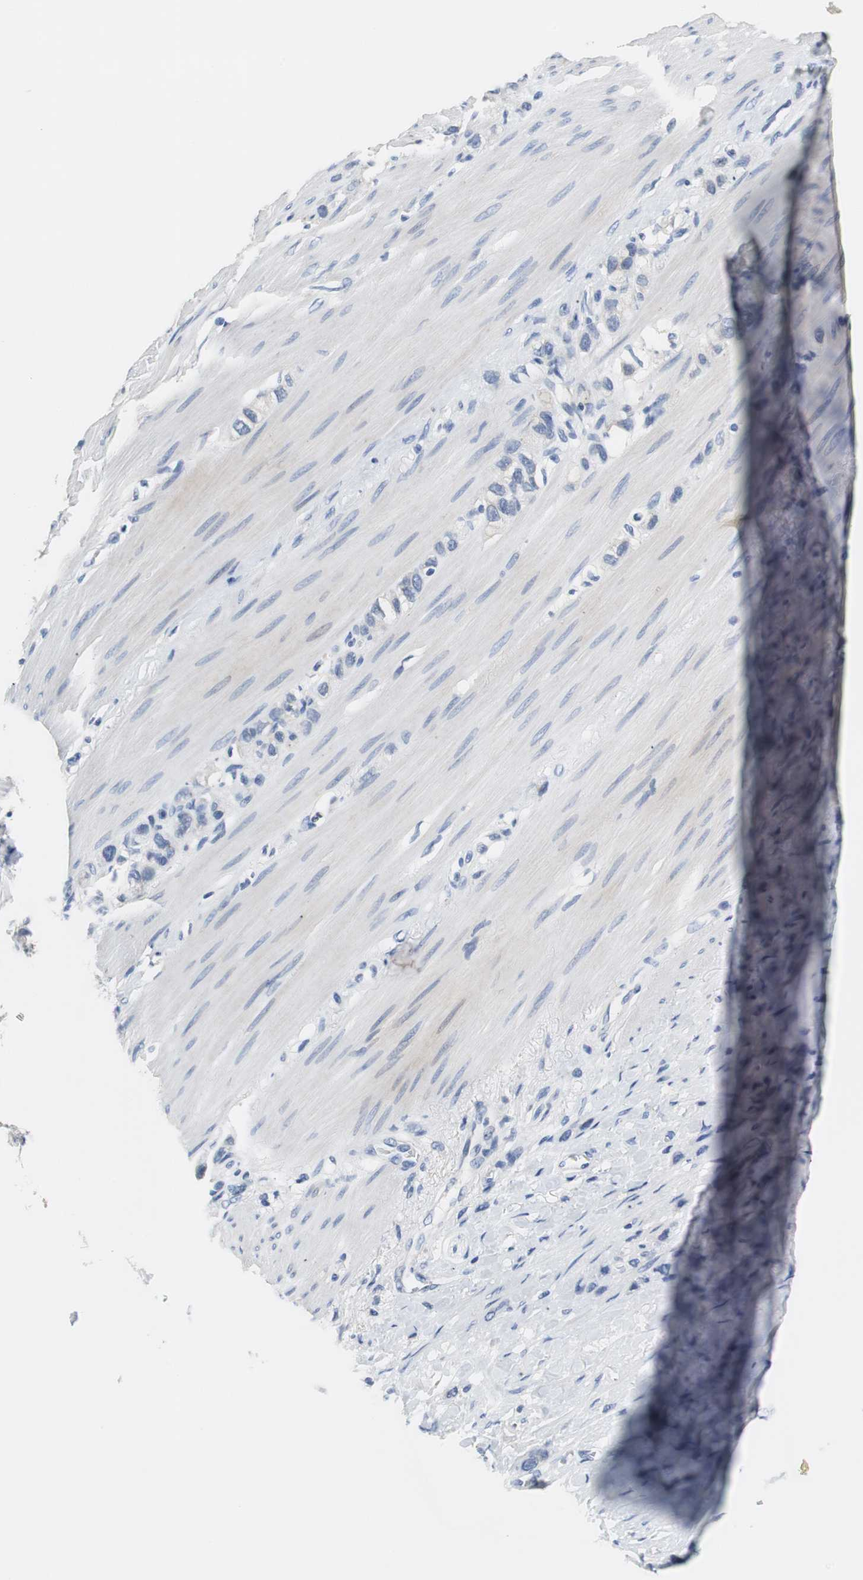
{"staining": {"intensity": "negative", "quantity": "none", "location": "none"}, "tissue": "stomach cancer", "cell_type": "Tumor cells", "image_type": "cancer", "snomed": [{"axis": "morphology", "description": "Normal tissue, NOS"}, {"axis": "morphology", "description": "Adenocarcinoma, NOS"}, {"axis": "morphology", "description": "Adenocarcinoma, High grade"}, {"axis": "topography", "description": "Stomach, upper"}, {"axis": "topography", "description": "Stomach"}], "caption": "The photomicrograph shows no significant expression in tumor cells of stomach cancer (adenocarcinoma (high-grade)).", "gene": "PCK1", "patient": {"sex": "female", "age": 65}}